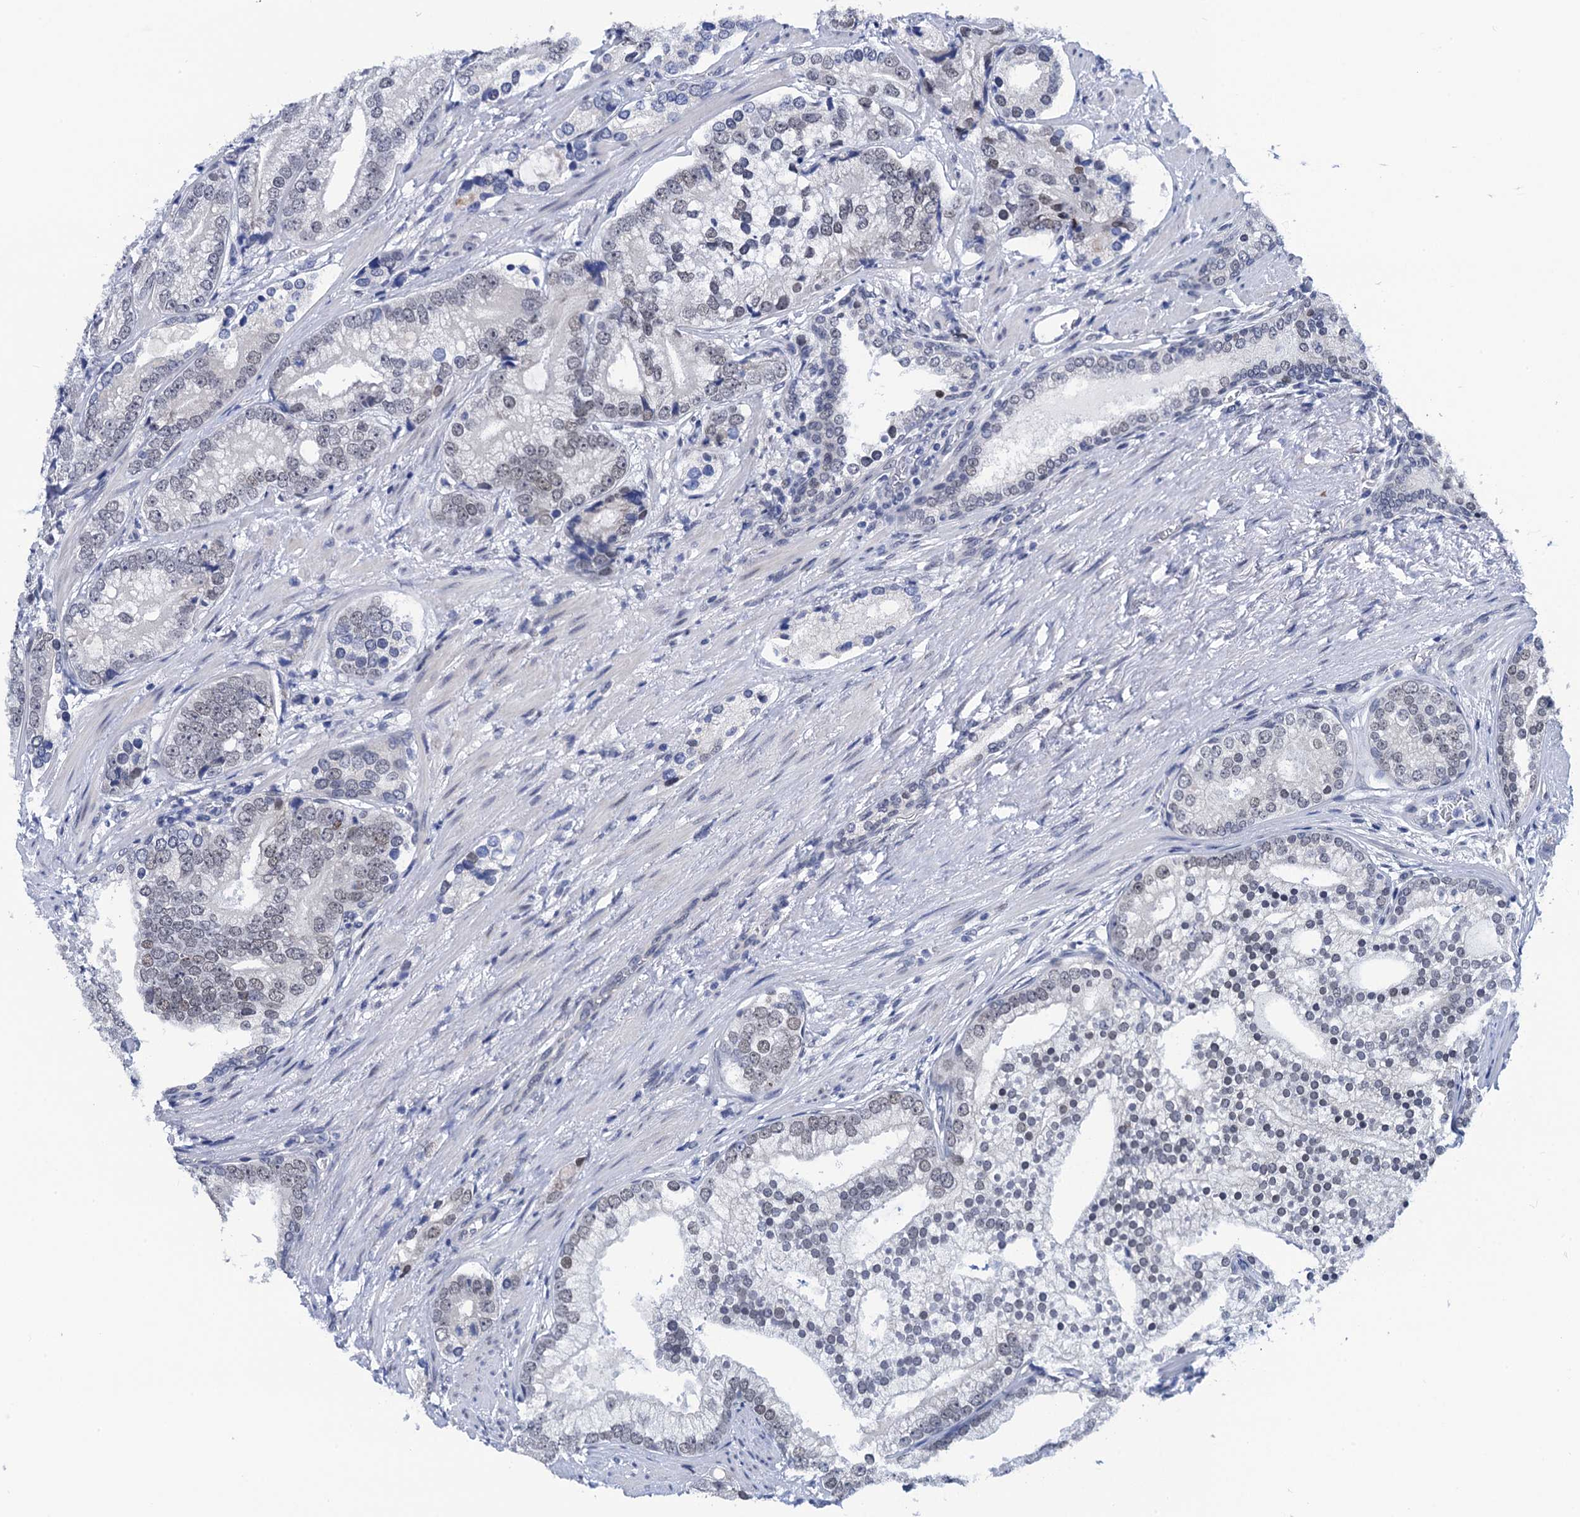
{"staining": {"intensity": "negative", "quantity": "none", "location": "none"}, "tissue": "prostate cancer", "cell_type": "Tumor cells", "image_type": "cancer", "snomed": [{"axis": "morphology", "description": "Adenocarcinoma, High grade"}, {"axis": "topography", "description": "Prostate"}], "caption": "Tumor cells show no significant expression in adenocarcinoma (high-grade) (prostate).", "gene": "C16orf87", "patient": {"sex": "male", "age": 75}}